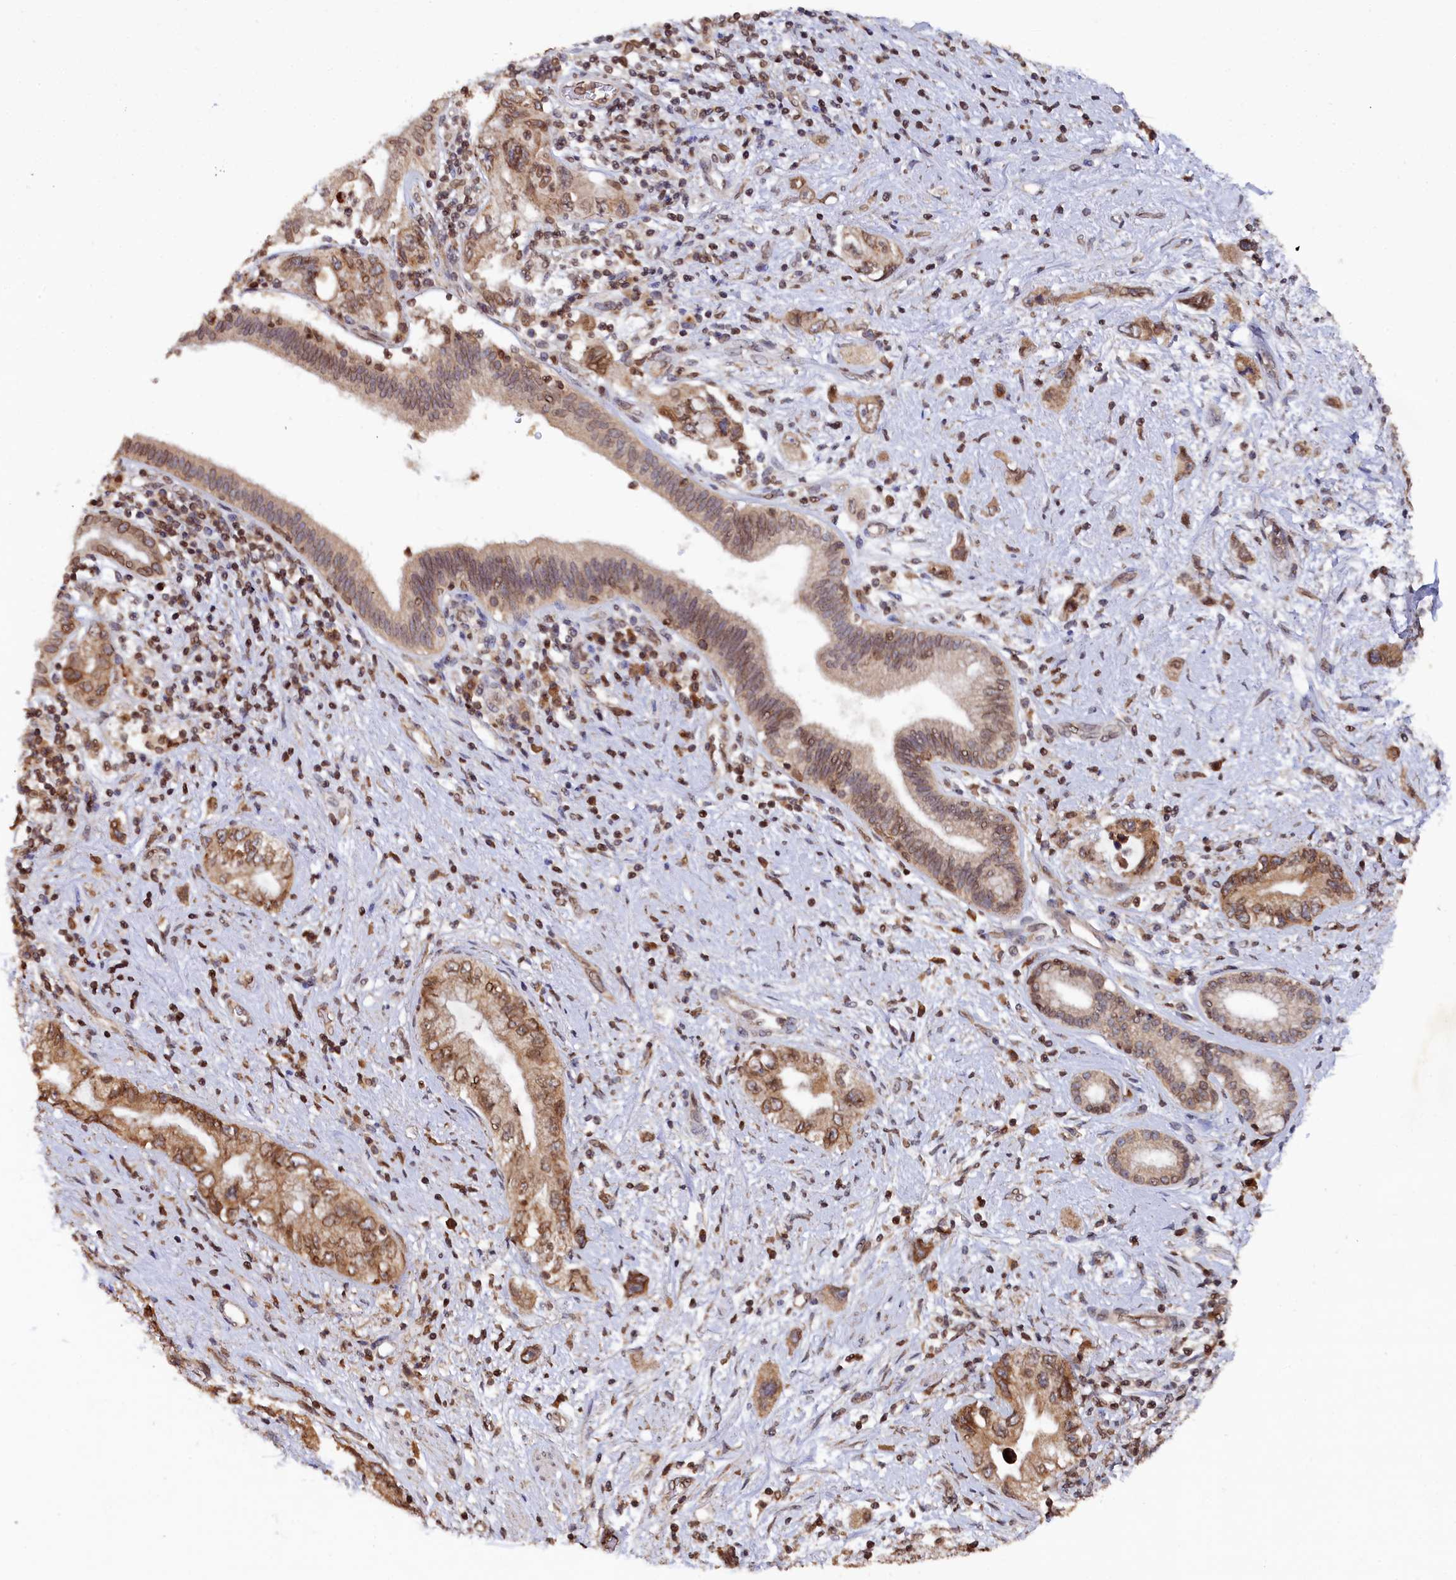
{"staining": {"intensity": "moderate", "quantity": ">75%", "location": "cytoplasmic/membranous,nuclear"}, "tissue": "pancreatic cancer", "cell_type": "Tumor cells", "image_type": "cancer", "snomed": [{"axis": "morphology", "description": "Adenocarcinoma, NOS"}, {"axis": "topography", "description": "Pancreas"}], "caption": "High-magnification brightfield microscopy of pancreatic cancer stained with DAB (brown) and counterstained with hematoxylin (blue). tumor cells exhibit moderate cytoplasmic/membranous and nuclear positivity is seen in about>75% of cells. (brown staining indicates protein expression, while blue staining denotes nuclei).", "gene": "ANKEF1", "patient": {"sex": "female", "age": 73}}